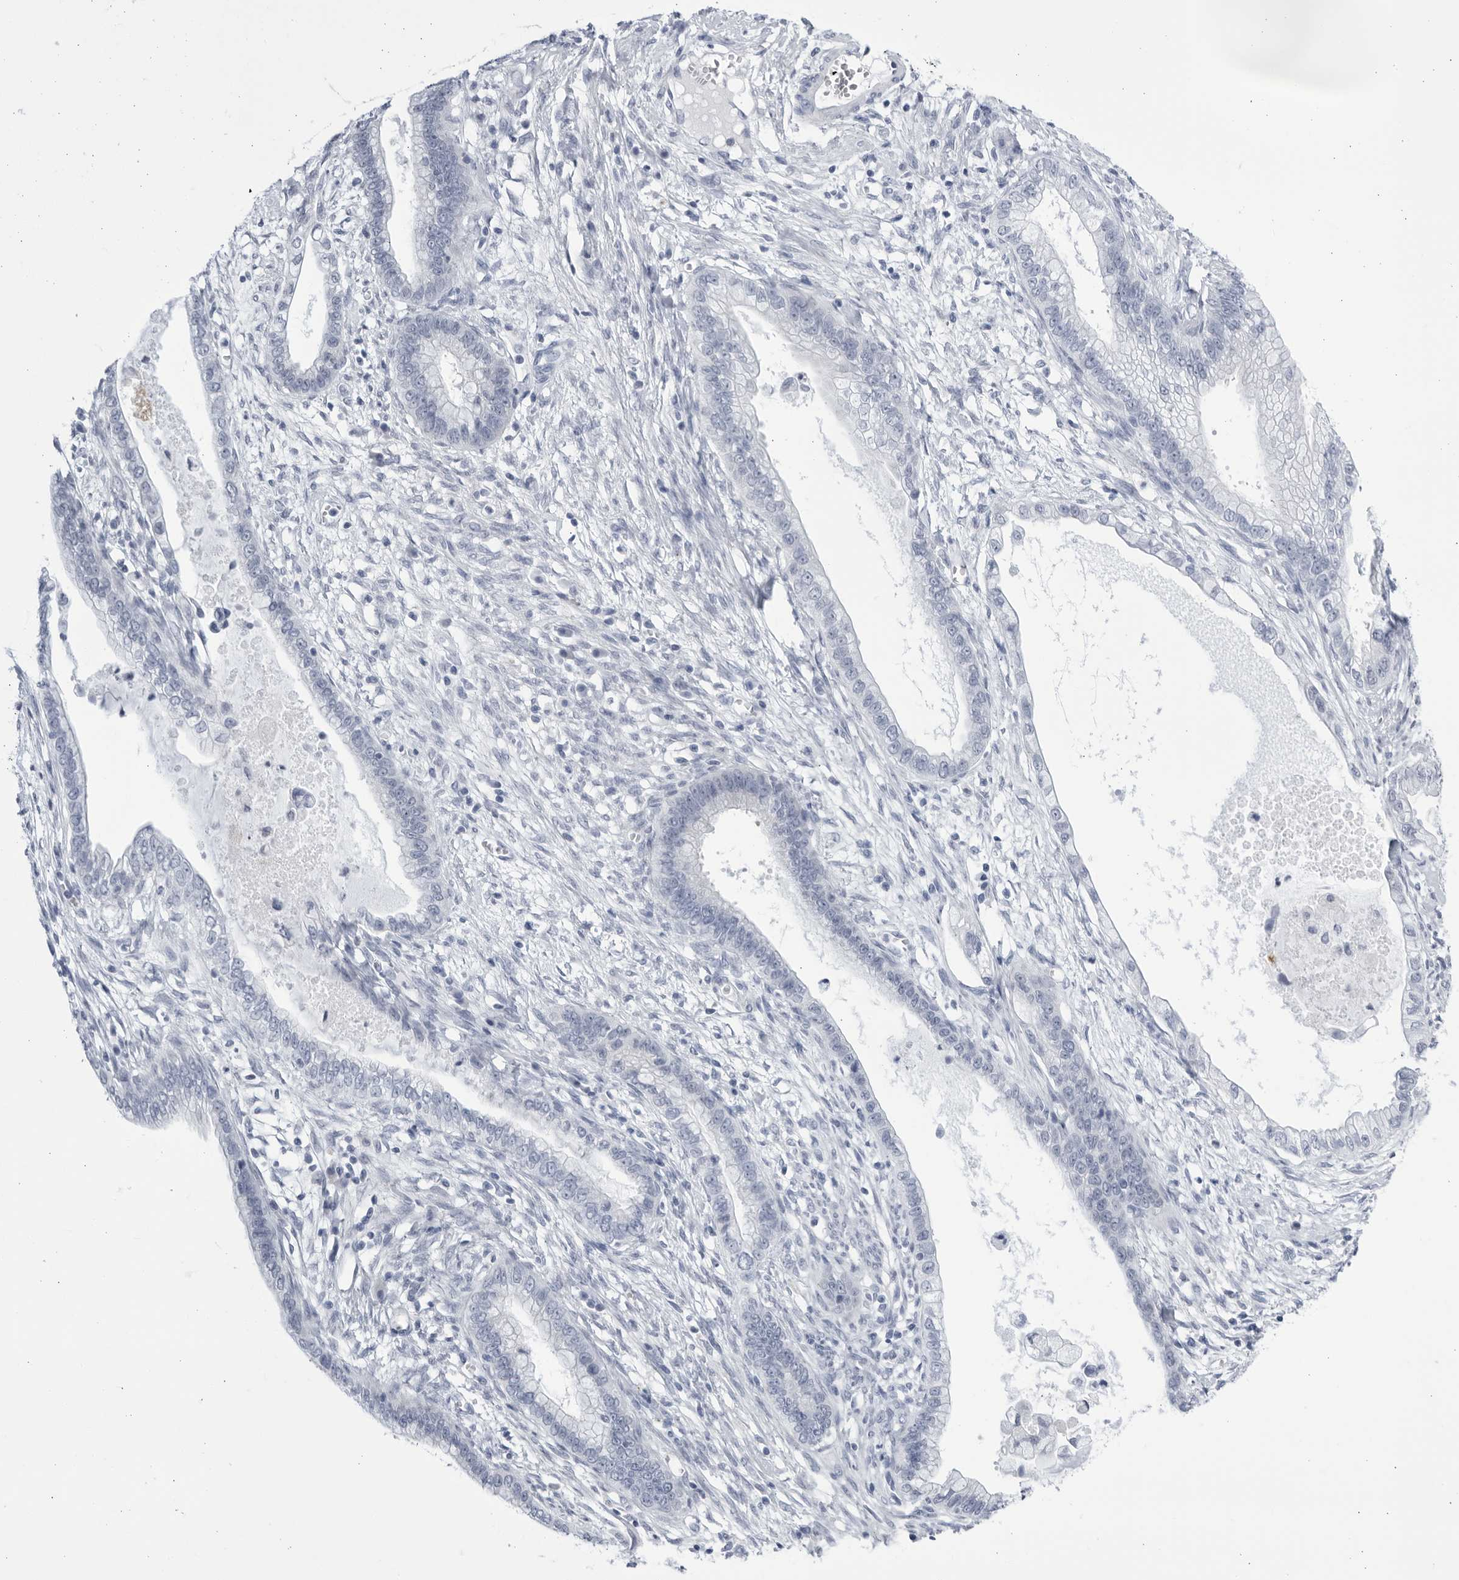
{"staining": {"intensity": "negative", "quantity": "none", "location": "none"}, "tissue": "cervical cancer", "cell_type": "Tumor cells", "image_type": "cancer", "snomed": [{"axis": "morphology", "description": "Adenocarcinoma, NOS"}, {"axis": "topography", "description": "Cervix"}], "caption": "IHC of human cervical adenocarcinoma exhibits no expression in tumor cells. Nuclei are stained in blue.", "gene": "CCDC181", "patient": {"sex": "female", "age": 44}}